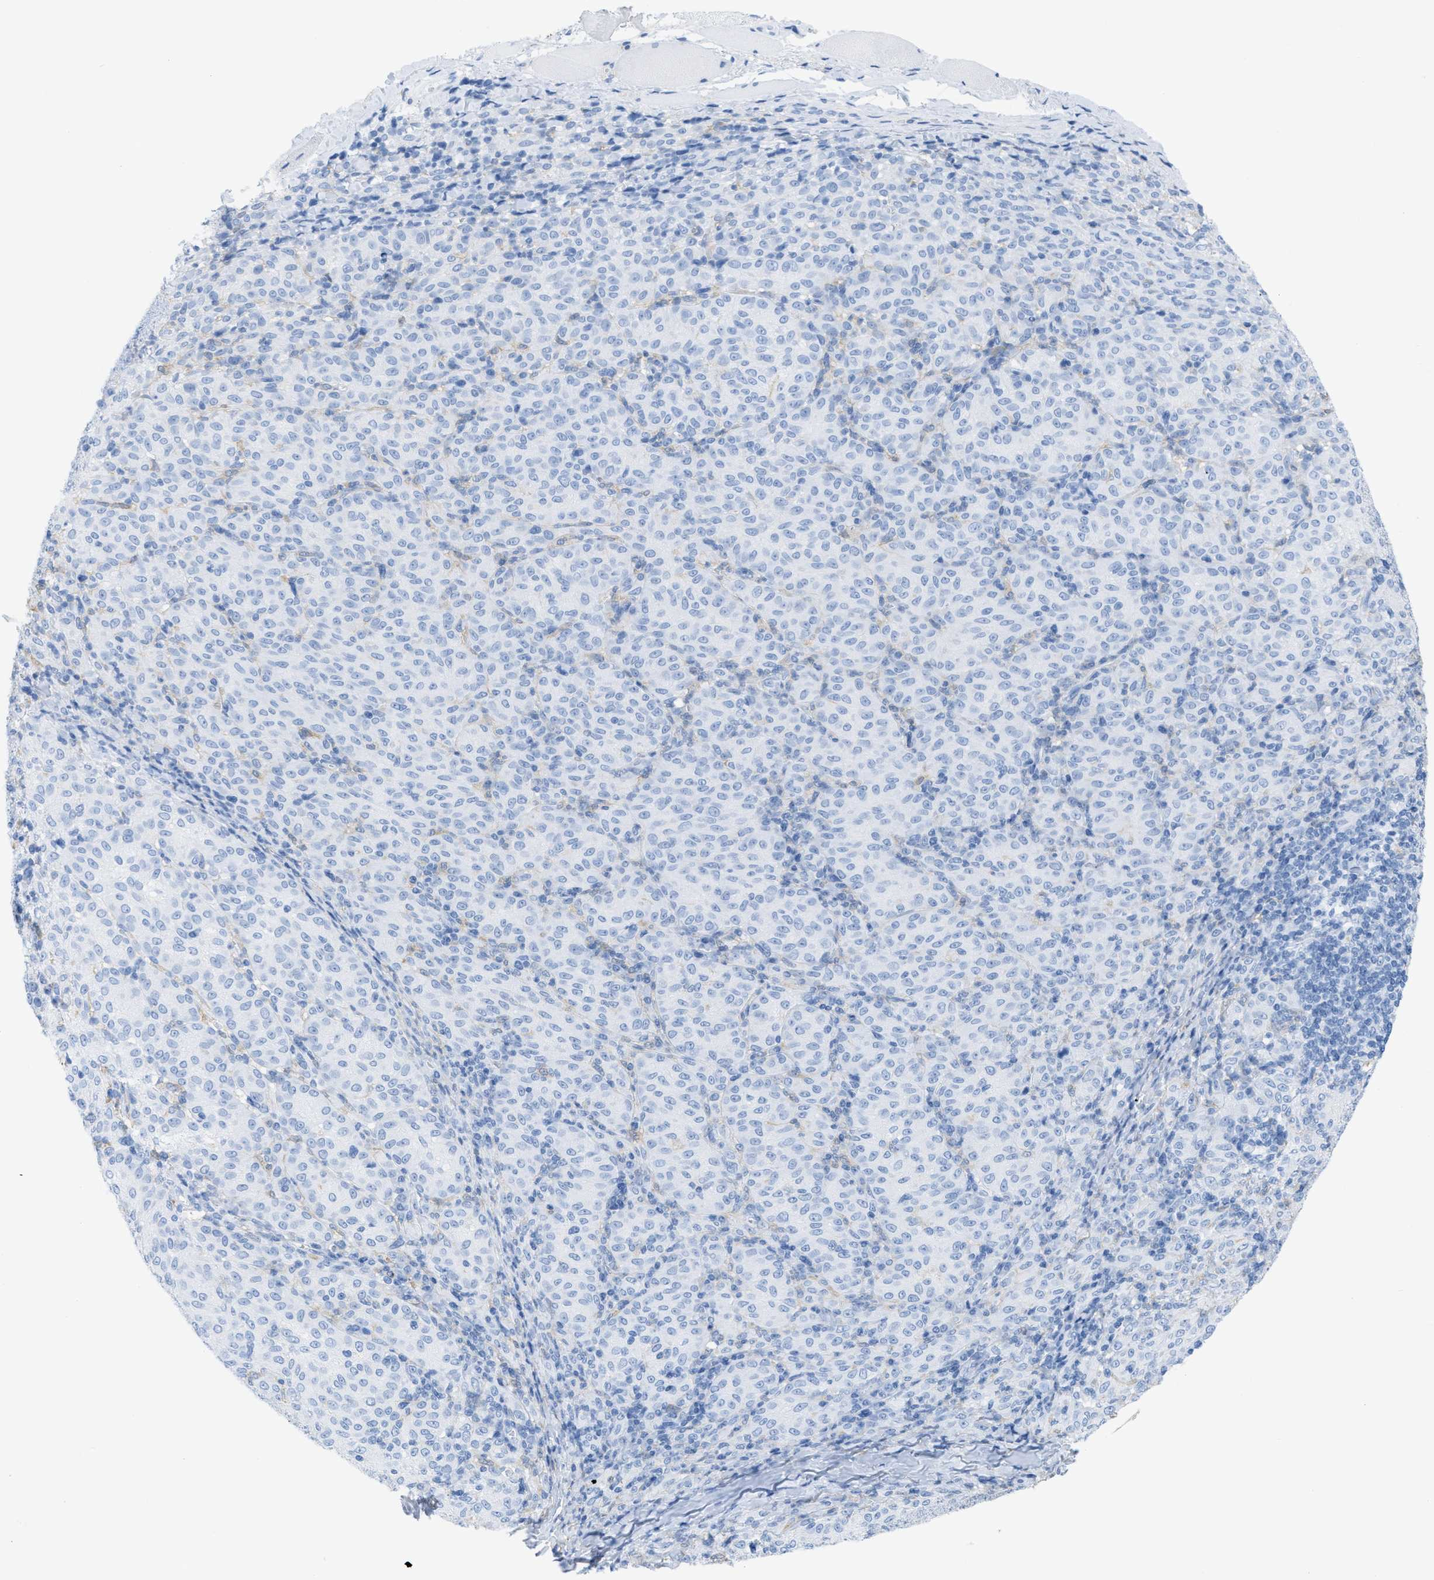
{"staining": {"intensity": "negative", "quantity": "none", "location": "none"}, "tissue": "melanoma", "cell_type": "Tumor cells", "image_type": "cancer", "snomed": [{"axis": "morphology", "description": "Malignant melanoma, NOS"}, {"axis": "topography", "description": "Skin"}], "caption": "Image shows no protein expression in tumor cells of malignant melanoma tissue.", "gene": "ASGR1", "patient": {"sex": "female", "age": 72}}